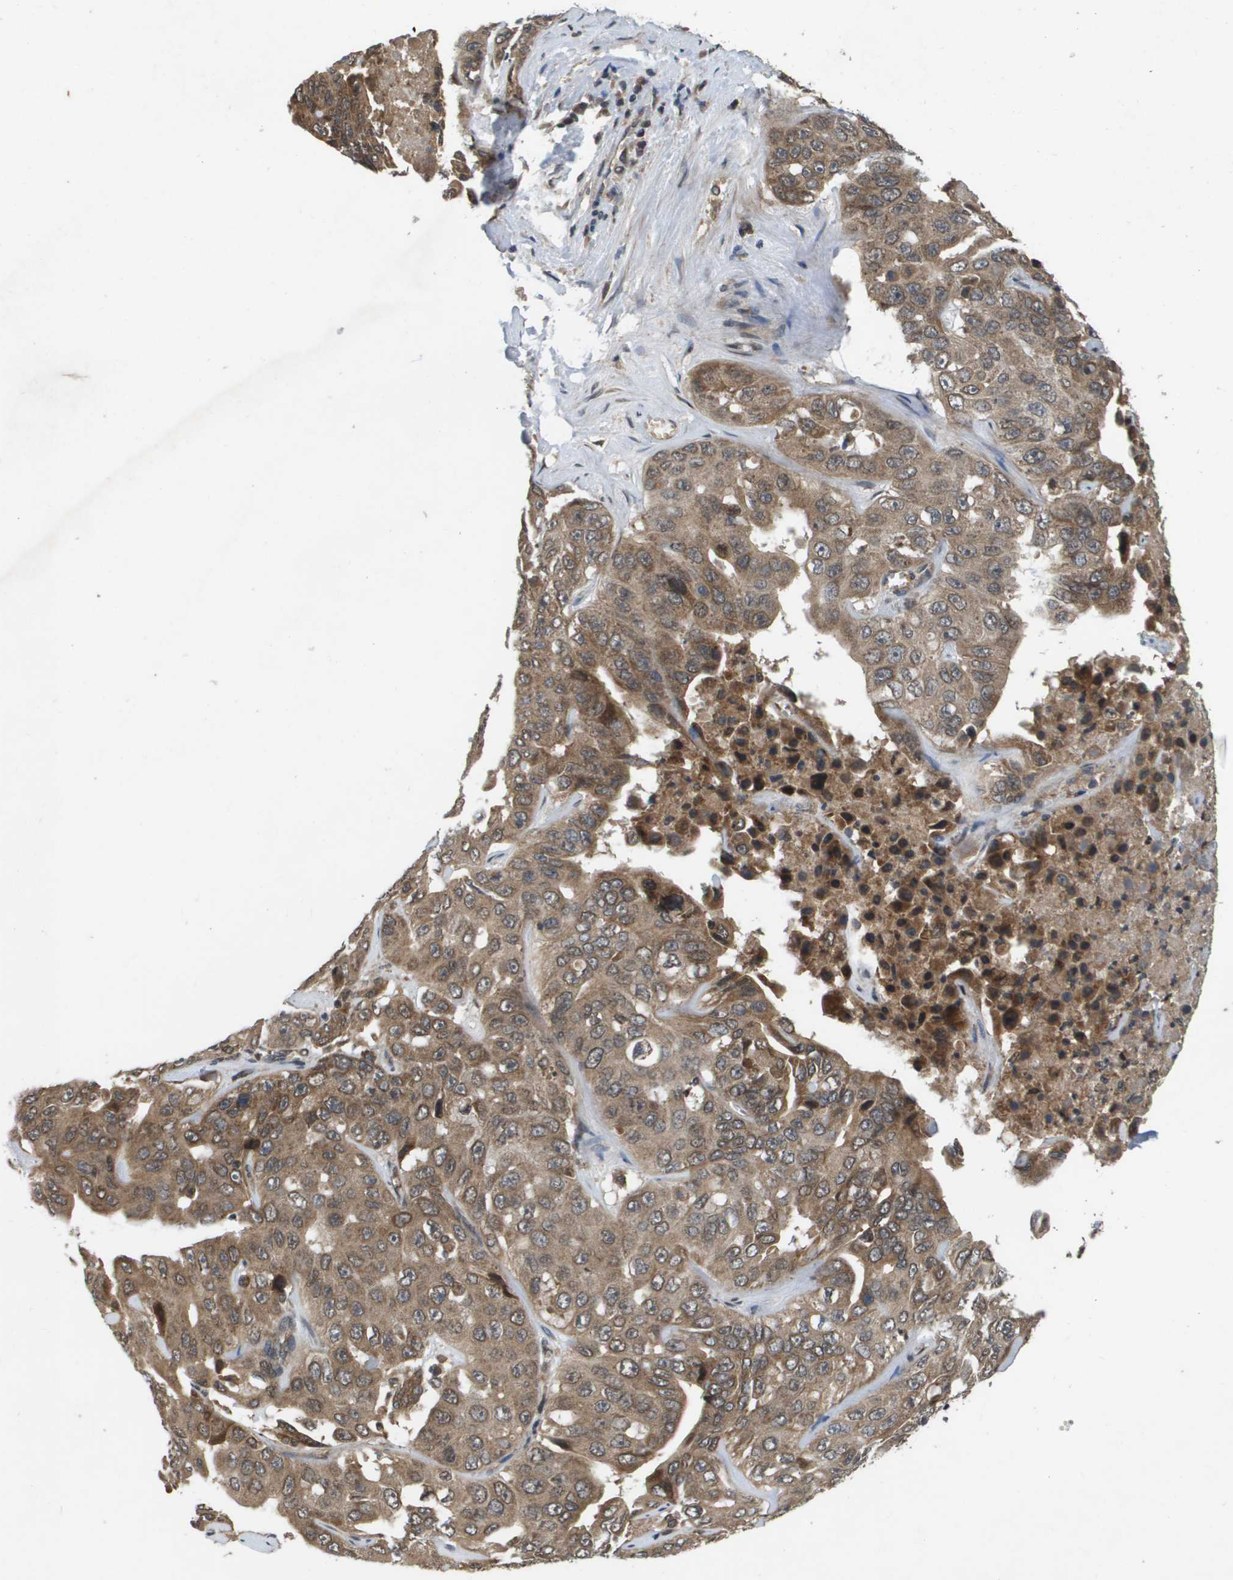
{"staining": {"intensity": "moderate", "quantity": ">75%", "location": "cytoplasmic/membranous"}, "tissue": "liver cancer", "cell_type": "Tumor cells", "image_type": "cancer", "snomed": [{"axis": "morphology", "description": "Cholangiocarcinoma"}, {"axis": "topography", "description": "Liver"}], "caption": "The image reveals a brown stain indicating the presence of a protein in the cytoplasmic/membranous of tumor cells in liver cancer (cholangiocarcinoma).", "gene": "SPTLC1", "patient": {"sex": "female", "age": 52}}